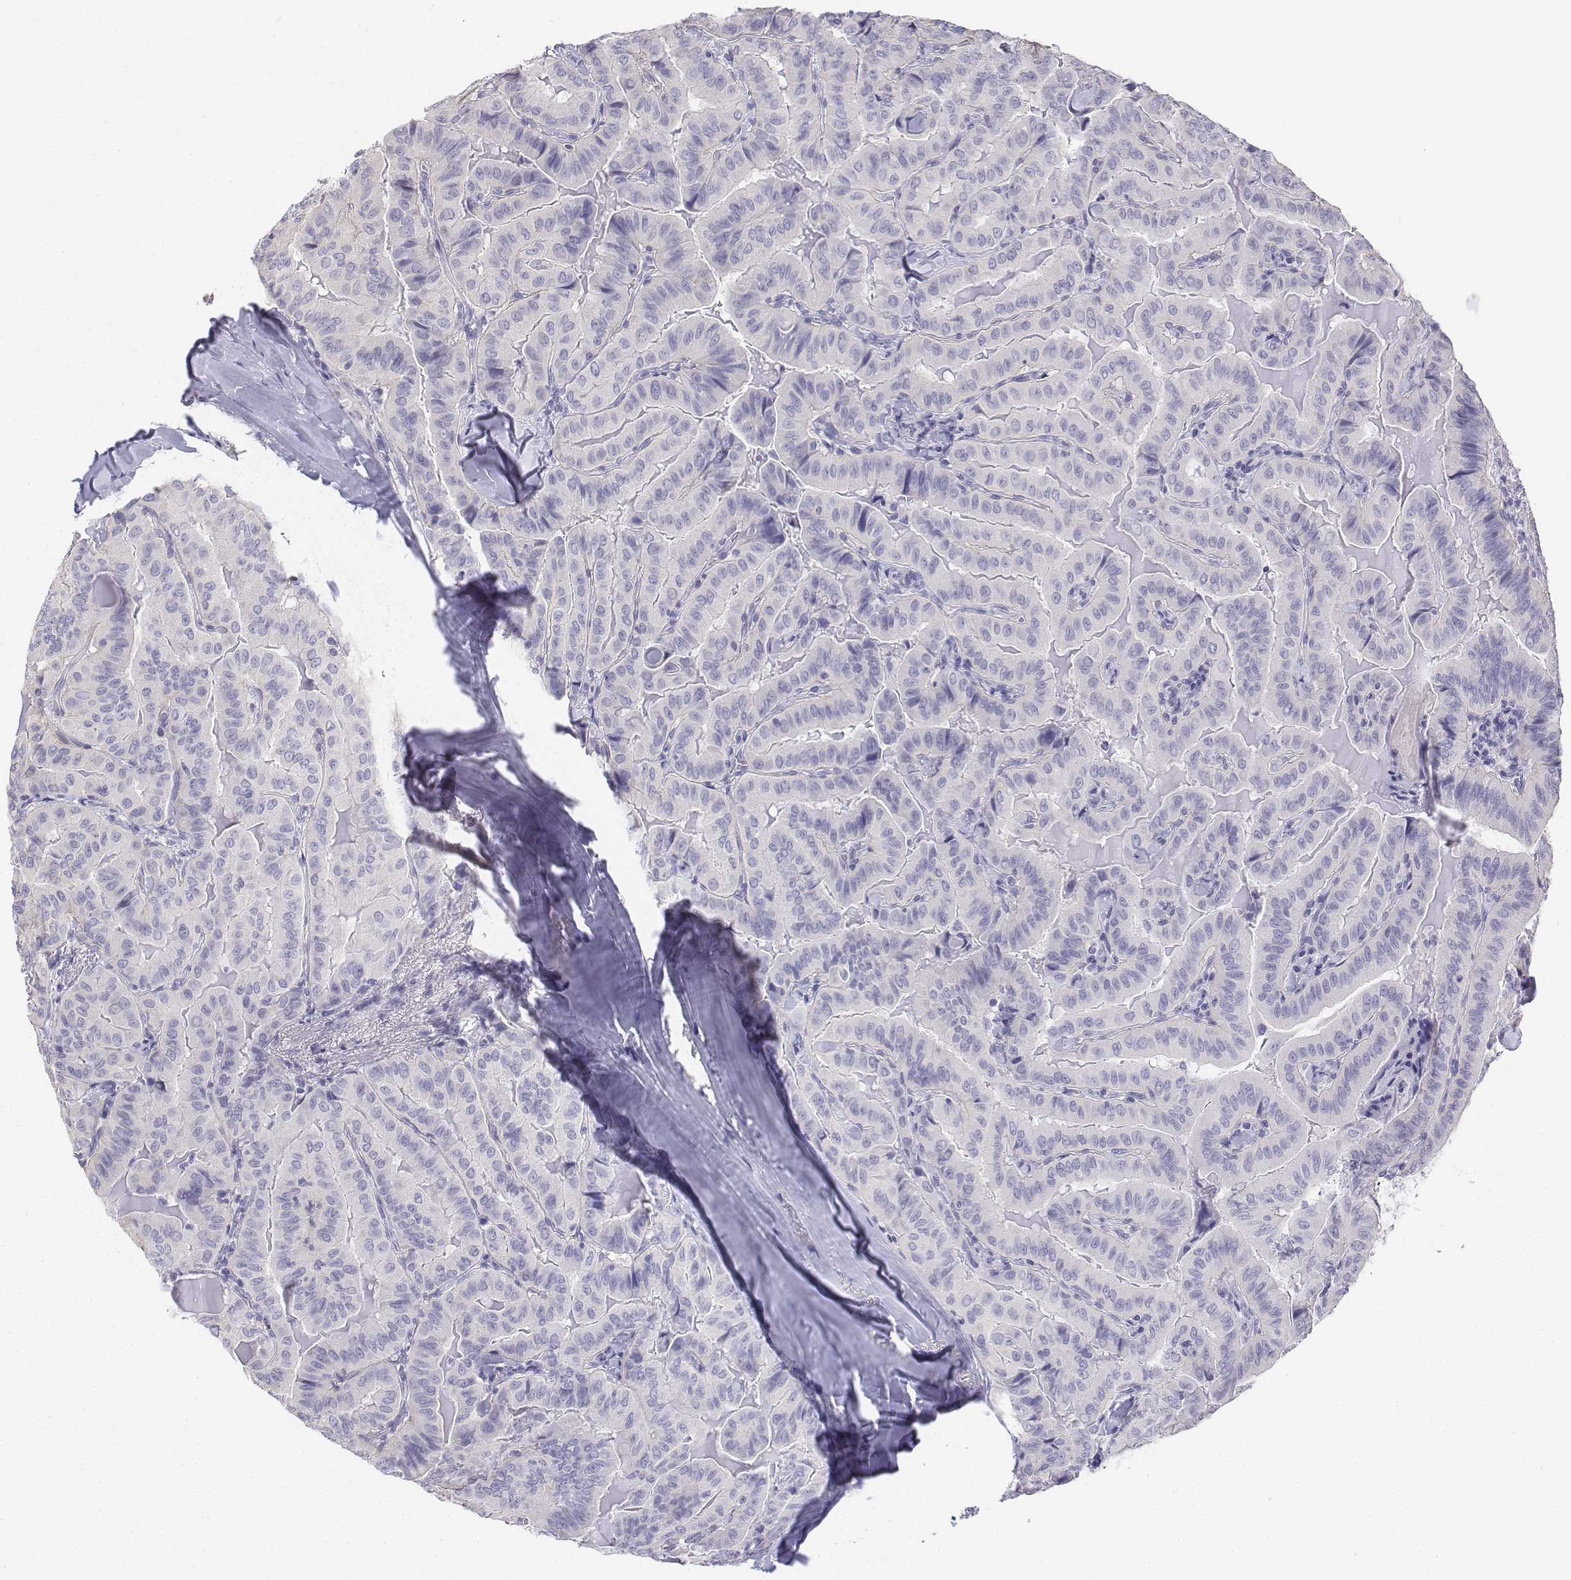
{"staining": {"intensity": "negative", "quantity": "none", "location": "none"}, "tissue": "thyroid cancer", "cell_type": "Tumor cells", "image_type": "cancer", "snomed": [{"axis": "morphology", "description": "Papillary adenocarcinoma, NOS"}, {"axis": "topography", "description": "Thyroid gland"}], "caption": "The photomicrograph displays no staining of tumor cells in thyroid papillary adenocarcinoma. (Immunohistochemistry (ihc), brightfield microscopy, high magnification).", "gene": "LGSN", "patient": {"sex": "female", "age": 68}}